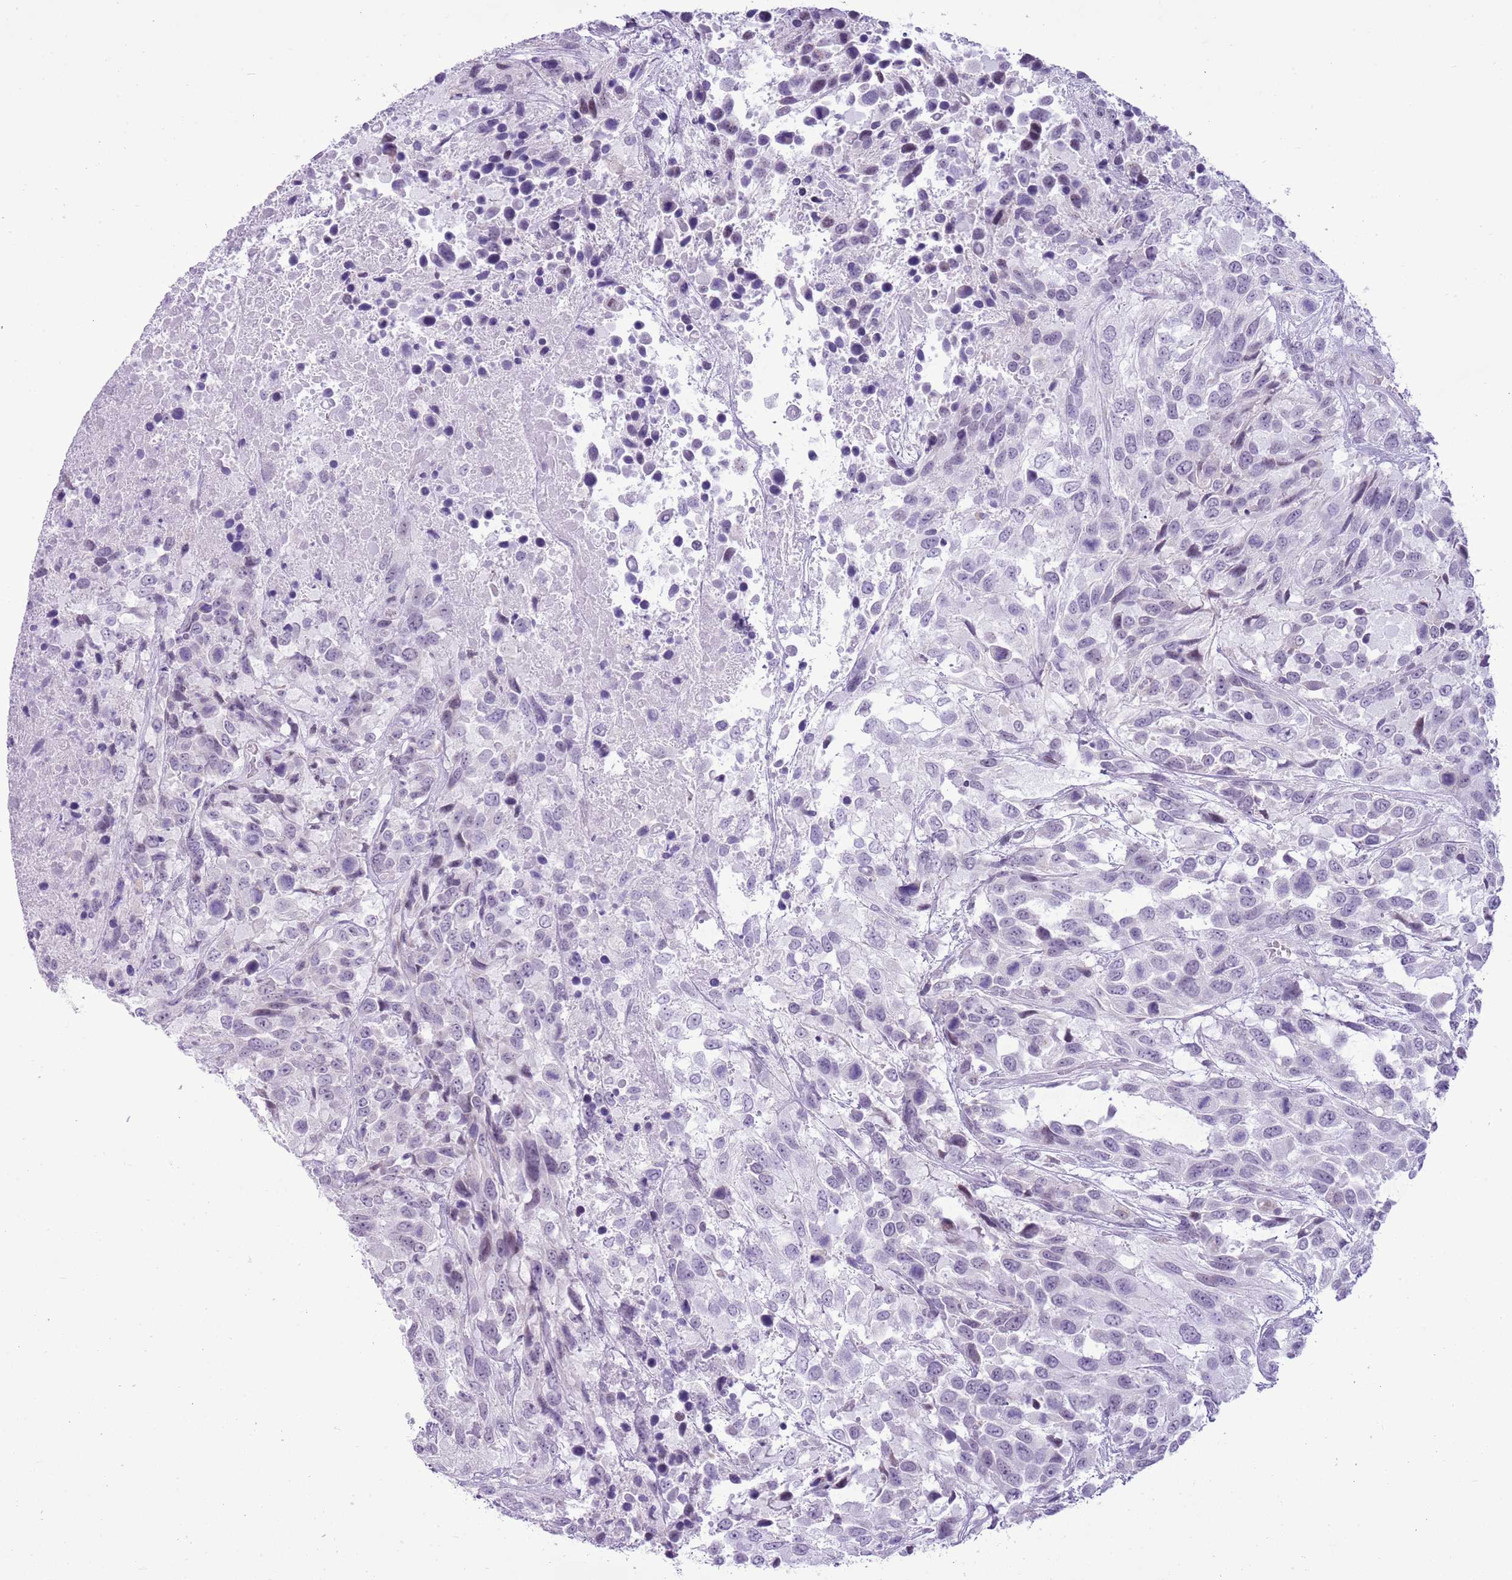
{"staining": {"intensity": "negative", "quantity": "none", "location": "none"}, "tissue": "urothelial cancer", "cell_type": "Tumor cells", "image_type": "cancer", "snomed": [{"axis": "morphology", "description": "Urothelial carcinoma, High grade"}, {"axis": "topography", "description": "Urinary bladder"}], "caption": "Histopathology image shows no protein staining in tumor cells of urothelial cancer tissue.", "gene": "RPL3L", "patient": {"sex": "female", "age": 70}}